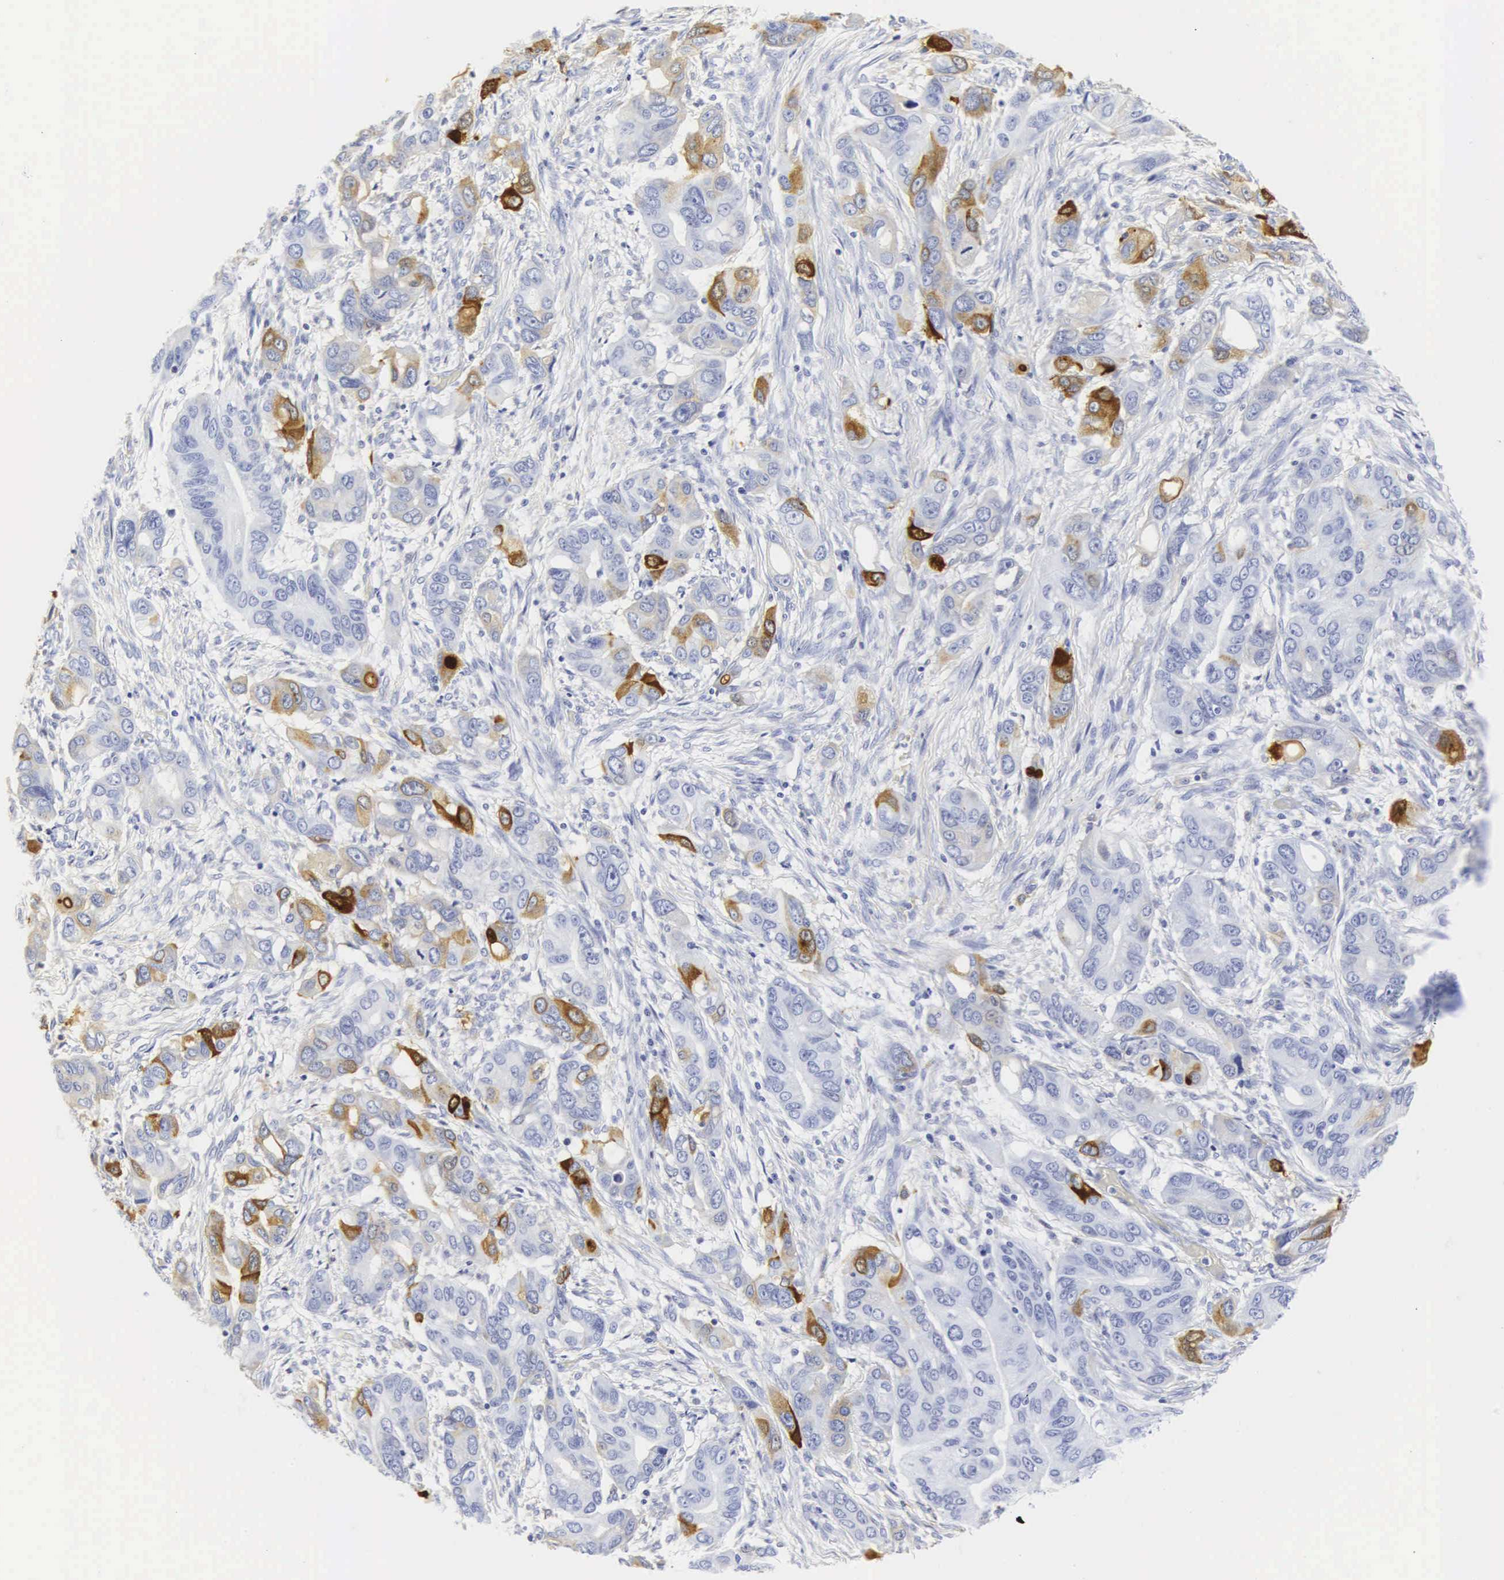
{"staining": {"intensity": "moderate", "quantity": "<25%", "location": "cytoplasmic/membranous"}, "tissue": "stomach cancer", "cell_type": "Tumor cells", "image_type": "cancer", "snomed": [{"axis": "morphology", "description": "Adenocarcinoma, NOS"}, {"axis": "topography", "description": "Stomach, upper"}], "caption": "Protein expression analysis of stomach cancer demonstrates moderate cytoplasmic/membranous expression in about <25% of tumor cells.", "gene": "CGB3", "patient": {"sex": "male", "age": 47}}